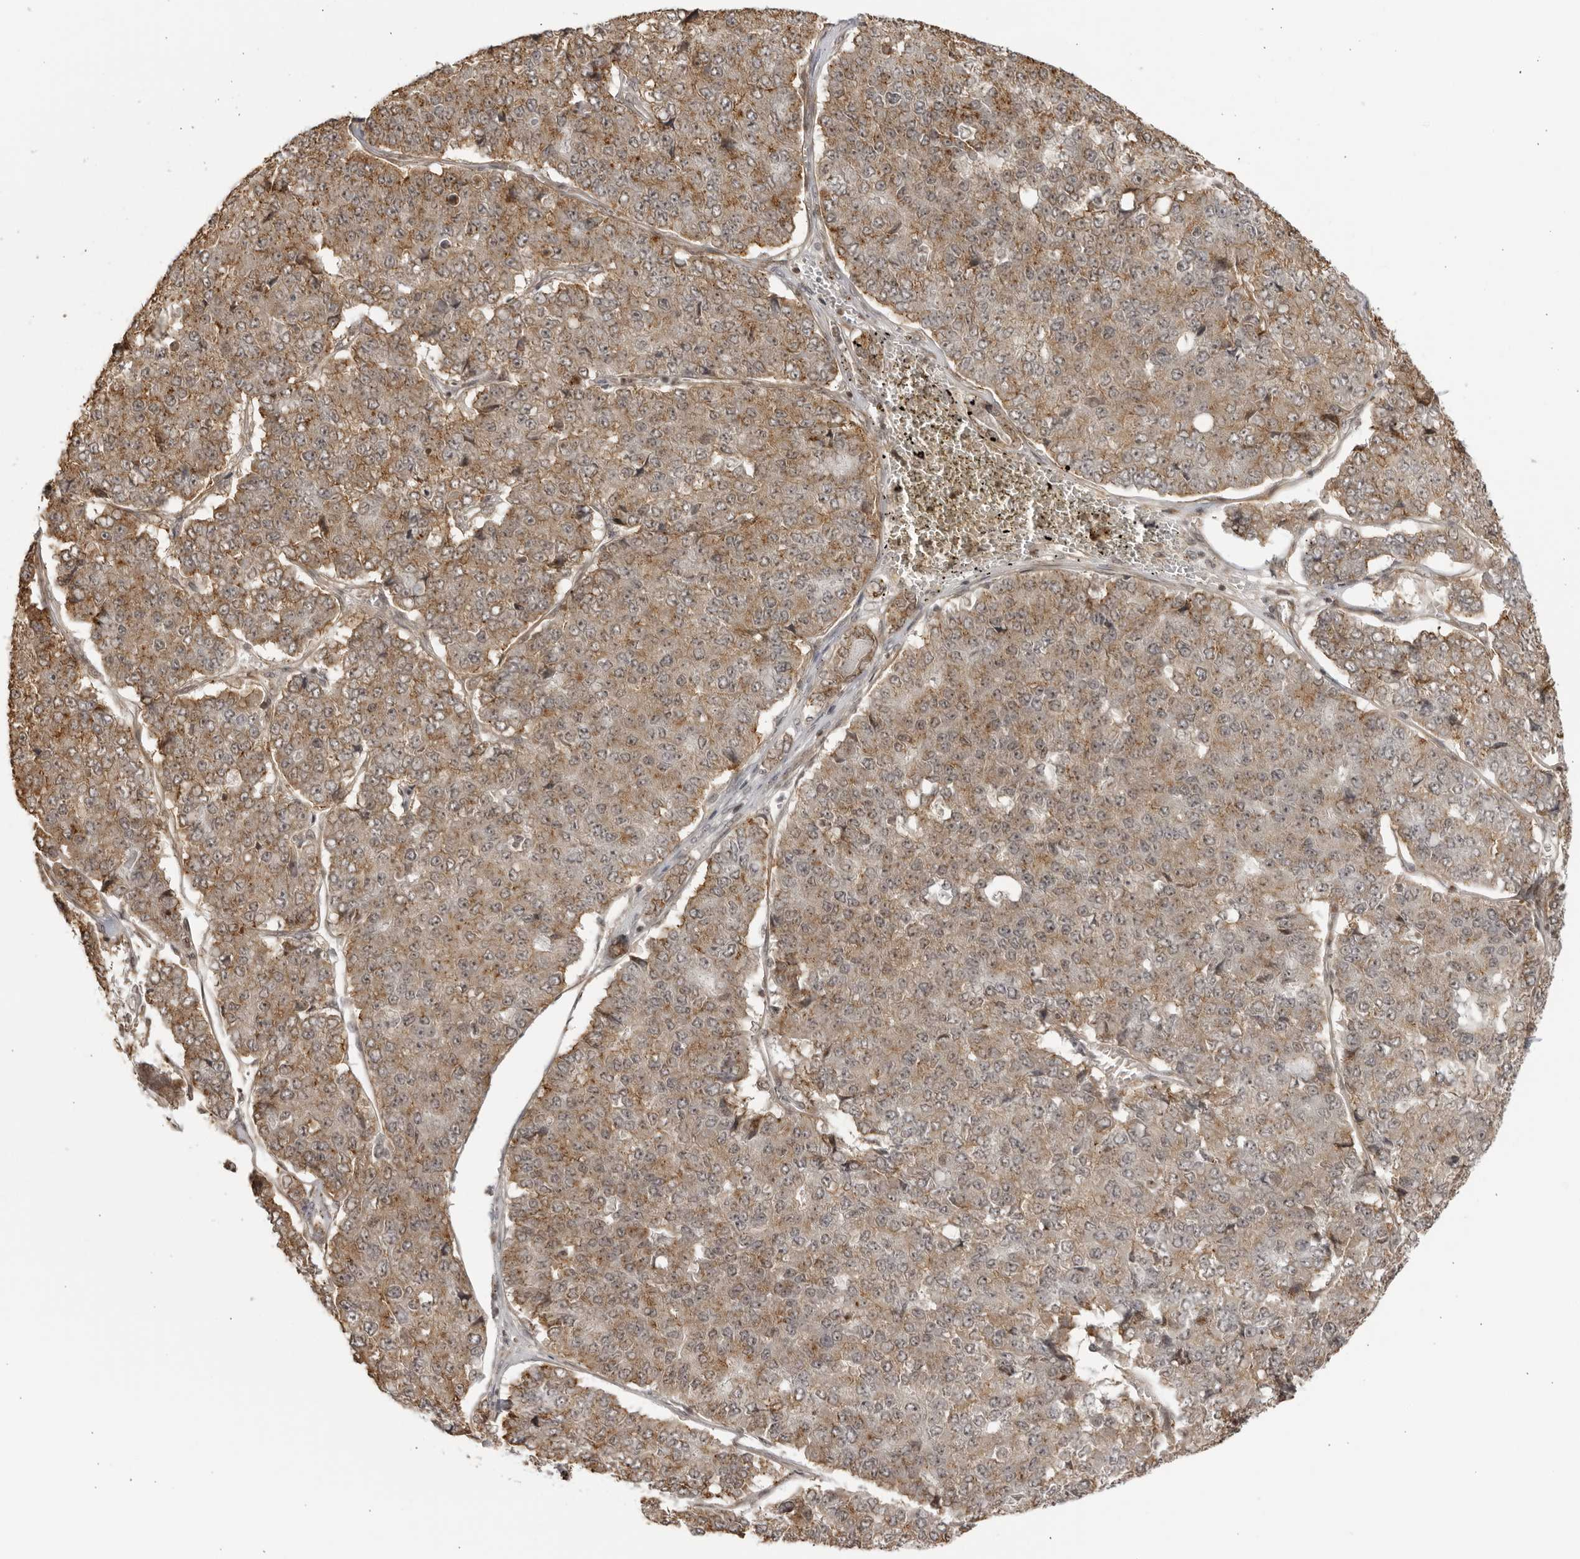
{"staining": {"intensity": "moderate", "quantity": ">75%", "location": "cytoplasmic/membranous"}, "tissue": "pancreatic cancer", "cell_type": "Tumor cells", "image_type": "cancer", "snomed": [{"axis": "morphology", "description": "Adenocarcinoma, NOS"}, {"axis": "topography", "description": "Pancreas"}], "caption": "Pancreatic cancer (adenocarcinoma) was stained to show a protein in brown. There is medium levels of moderate cytoplasmic/membranous expression in approximately >75% of tumor cells.", "gene": "TCF21", "patient": {"sex": "male", "age": 50}}